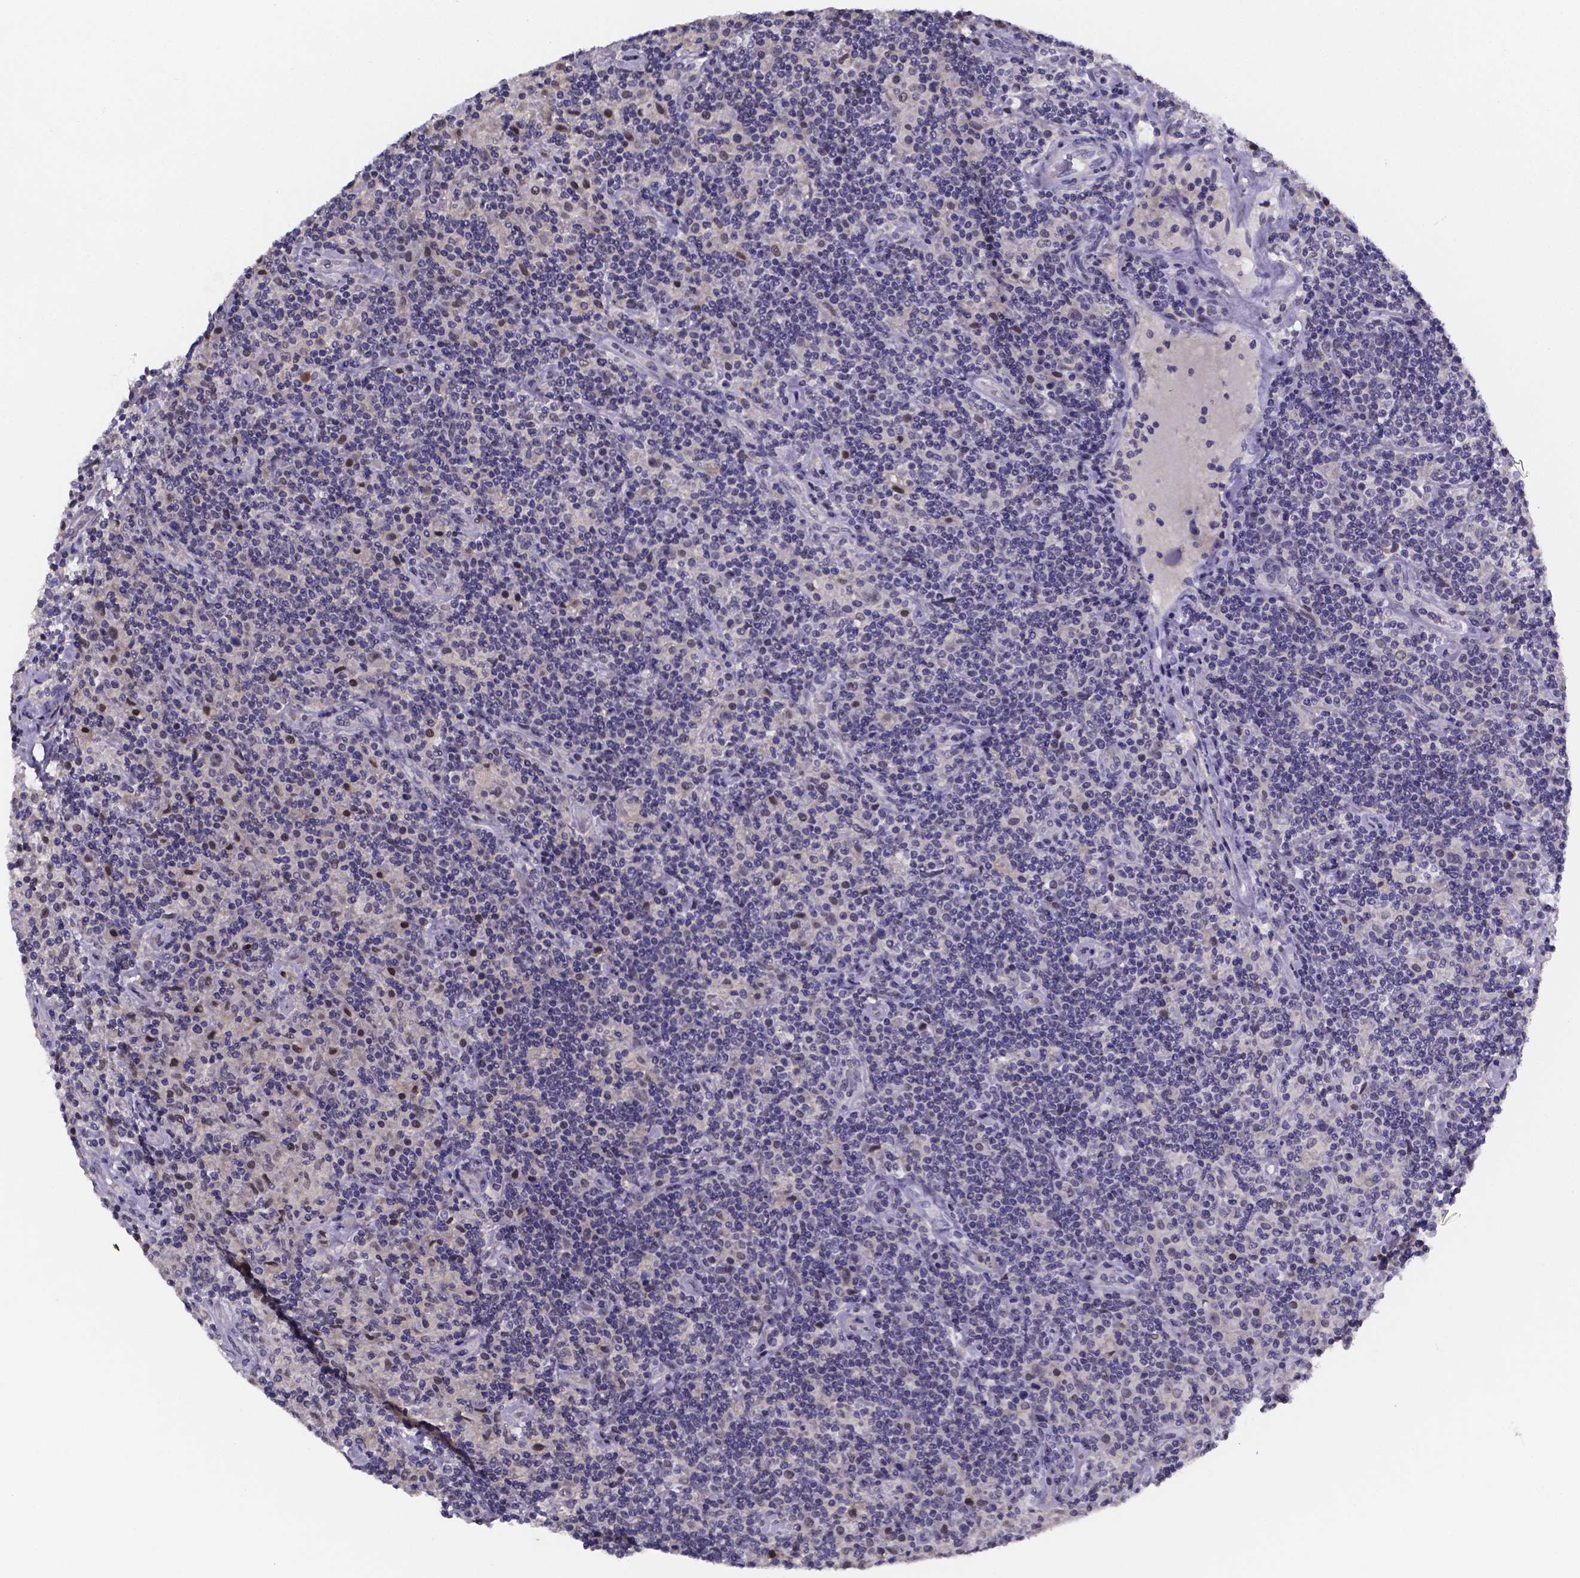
{"staining": {"intensity": "negative", "quantity": "none", "location": "none"}, "tissue": "lymphoma", "cell_type": "Tumor cells", "image_type": "cancer", "snomed": [{"axis": "morphology", "description": "Hodgkin's disease, NOS"}, {"axis": "topography", "description": "Lymph node"}], "caption": "Hodgkin's disease was stained to show a protein in brown. There is no significant positivity in tumor cells.", "gene": "IZUMO1", "patient": {"sex": "male", "age": 70}}